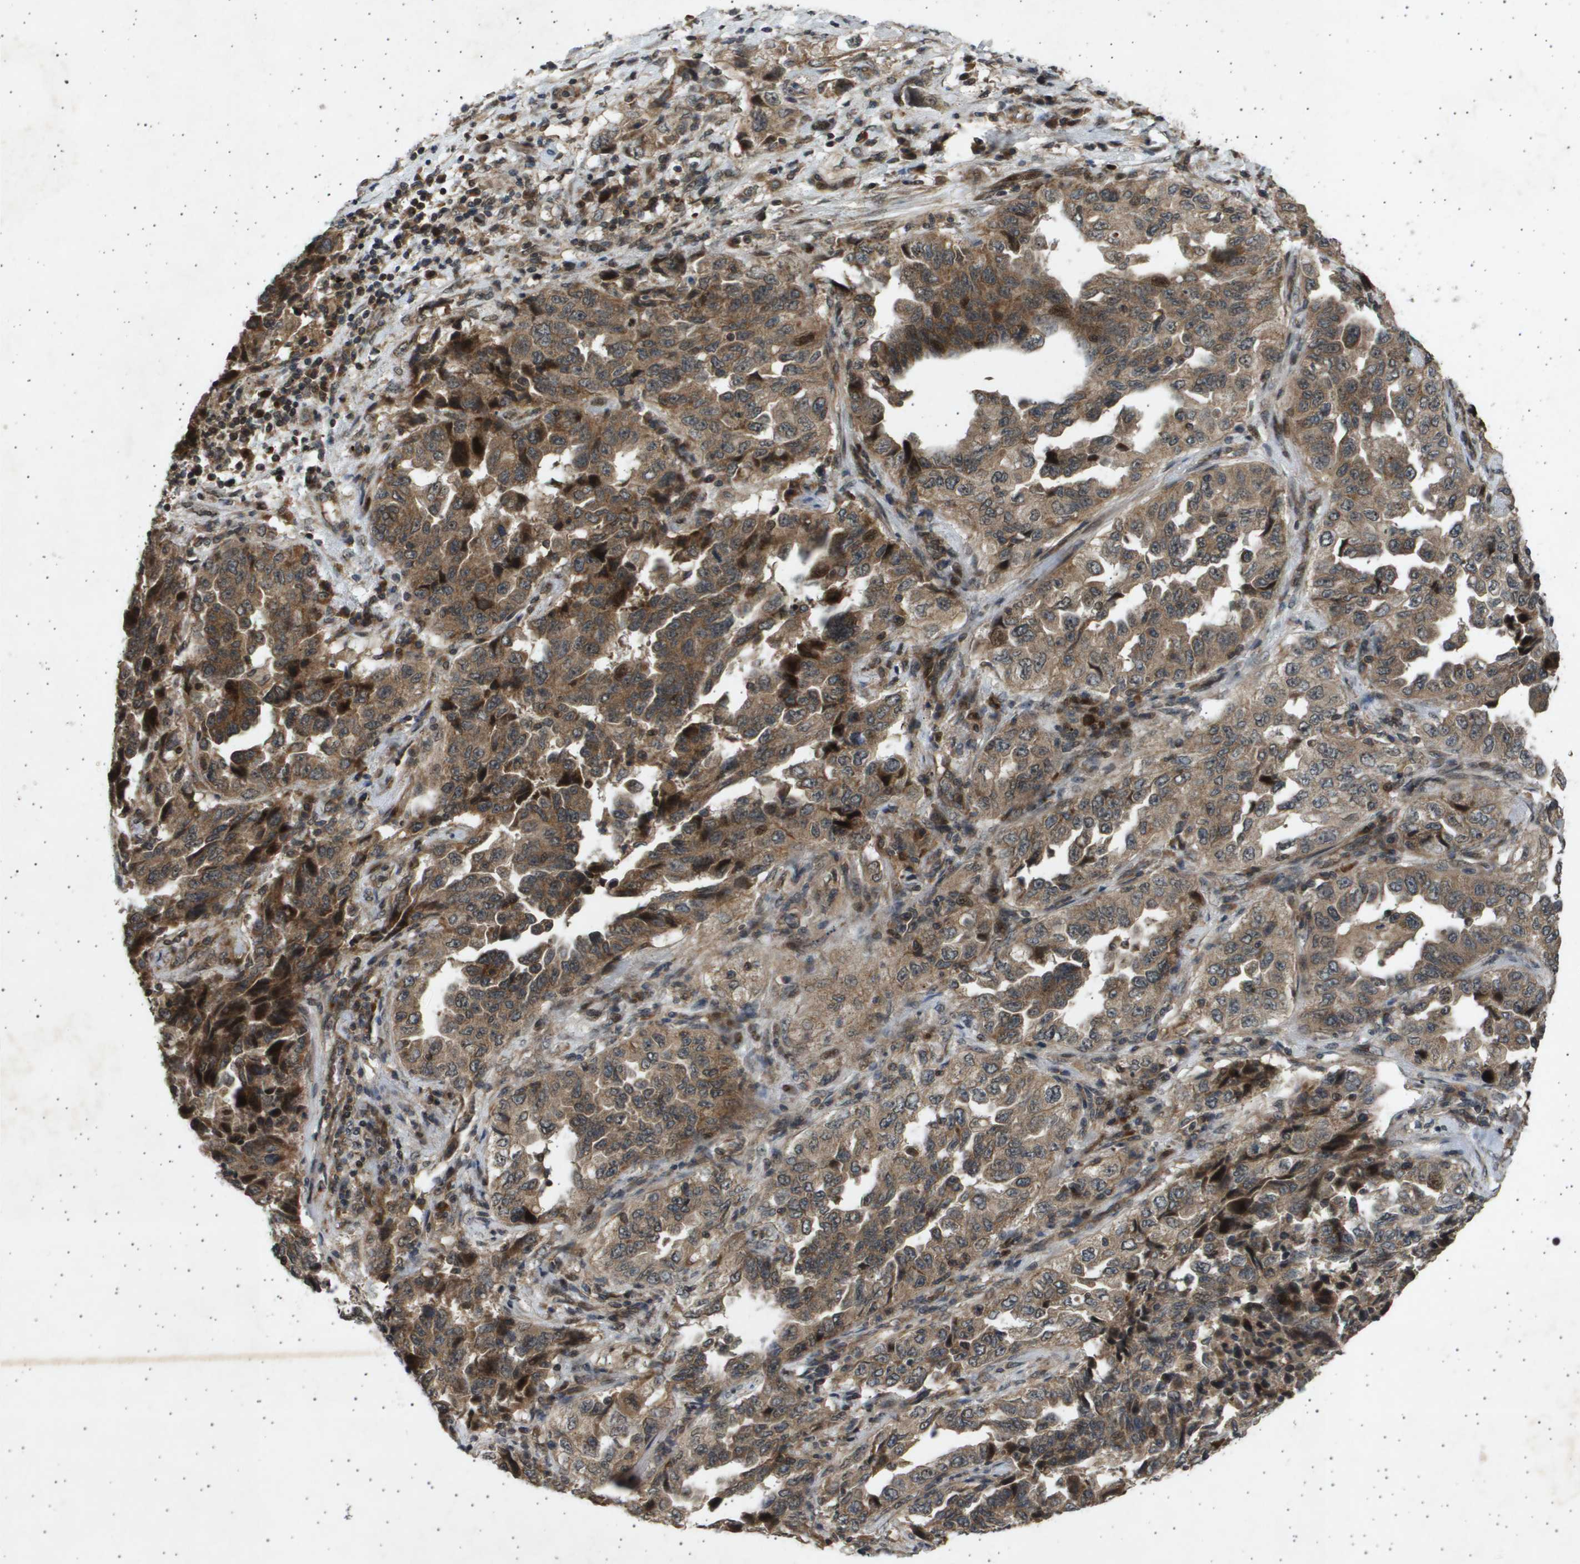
{"staining": {"intensity": "moderate", "quantity": ">75%", "location": "cytoplasmic/membranous,nuclear"}, "tissue": "lung cancer", "cell_type": "Tumor cells", "image_type": "cancer", "snomed": [{"axis": "morphology", "description": "Adenocarcinoma, NOS"}, {"axis": "topography", "description": "Lung"}], "caption": "Lung cancer was stained to show a protein in brown. There is medium levels of moderate cytoplasmic/membranous and nuclear staining in approximately >75% of tumor cells.", "gene": "TNRC6A", "patient": {"sex": "female", "age": 51}}